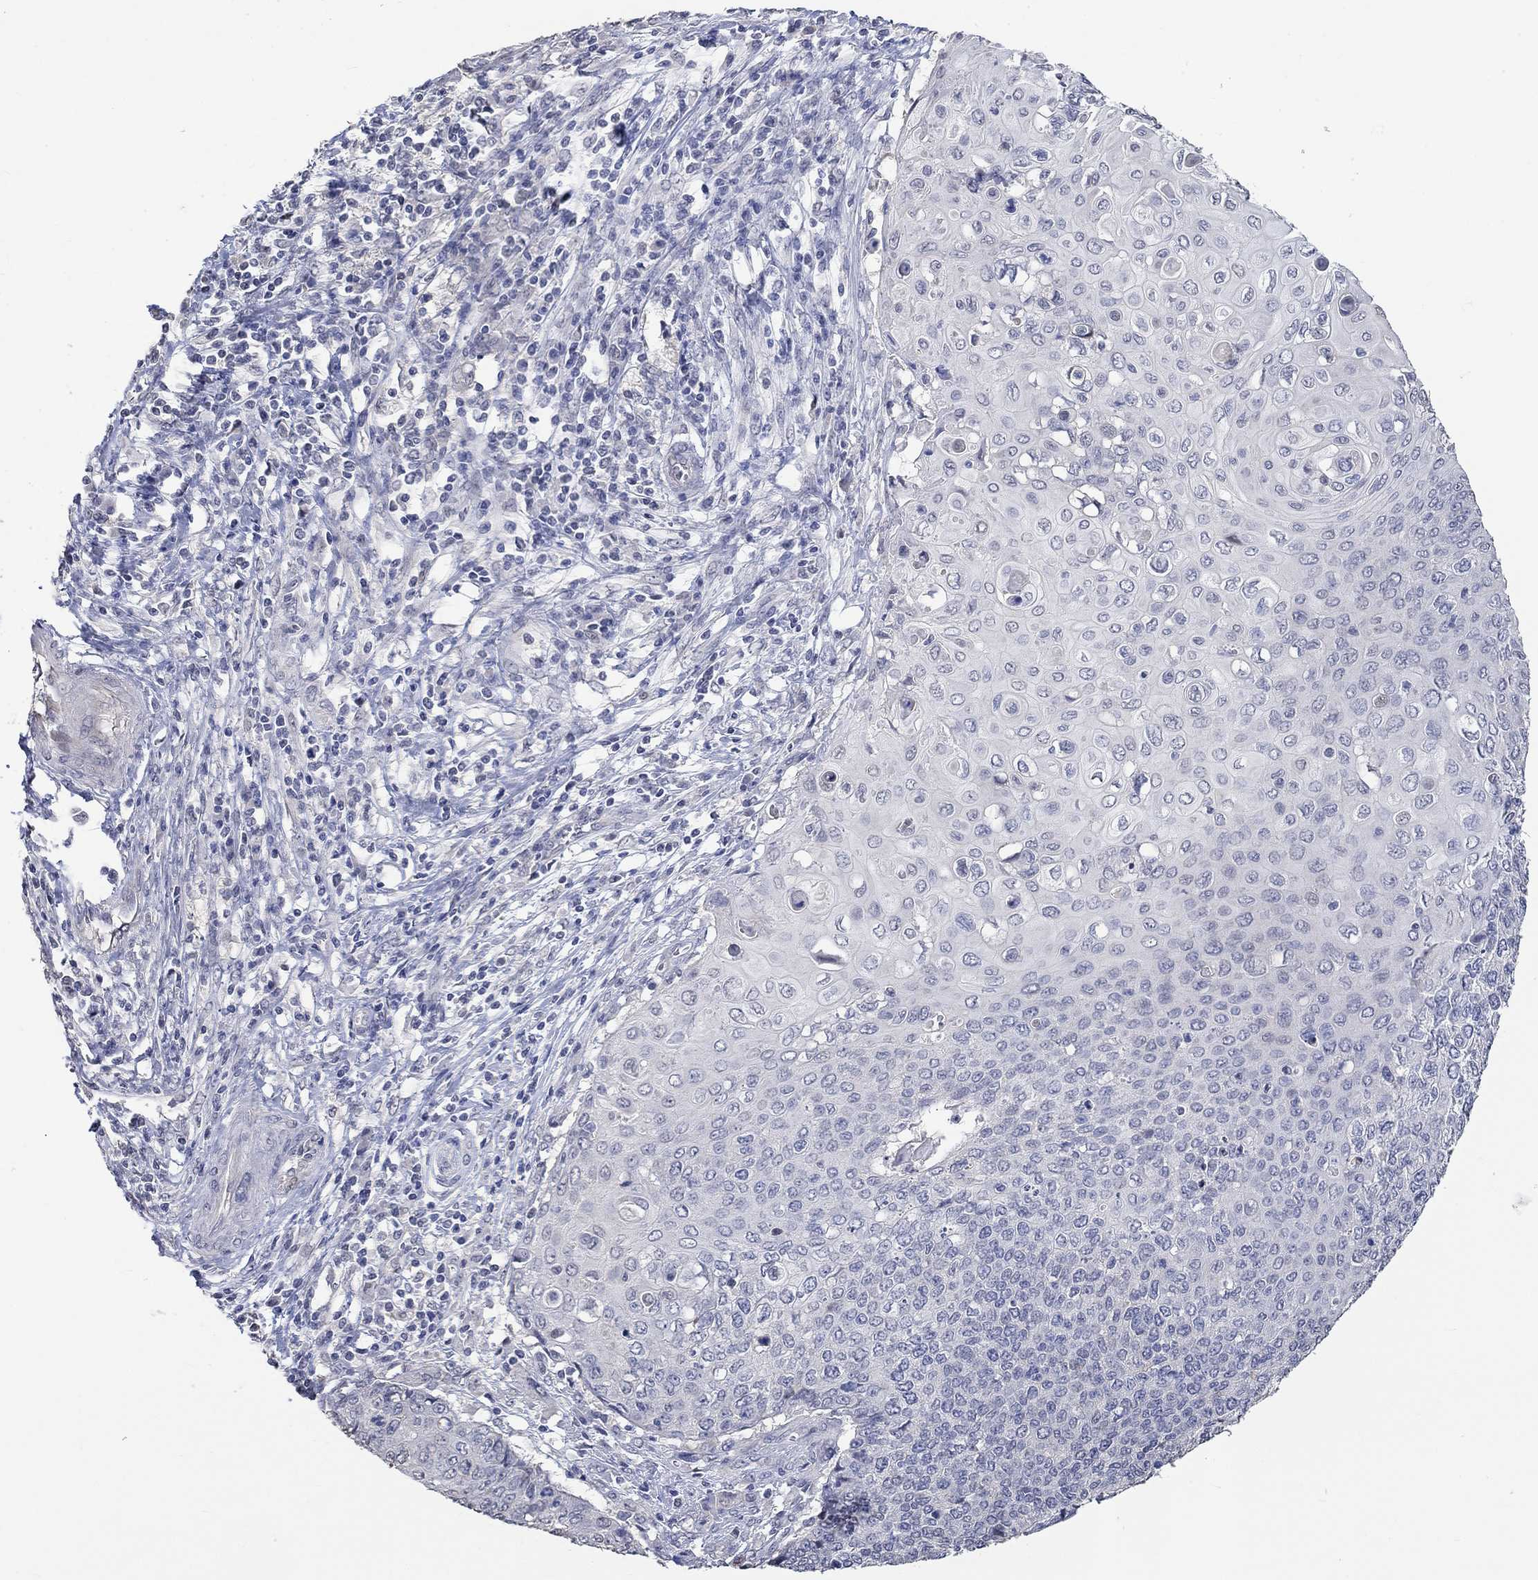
{"staining": {"intensity": "negative", "quantity": "none", "location": "none"}, "tissue": "cervical cancer", "cell_type": "Tumor cells", "image_type": "cancer", "snomed": [{"axis": "morphology", "description": "Squamous cell carcinoma, NOS"}, {"axis": "topography", "description": "Cervix"}], "caption": "IHC of human squamous cell carcinoma (cervical) demonstrates no expression in tumor cells. Nuclei are stained in blue.", "gene": "PNMA5", "patient": {"sex": "female", "age": 39}}